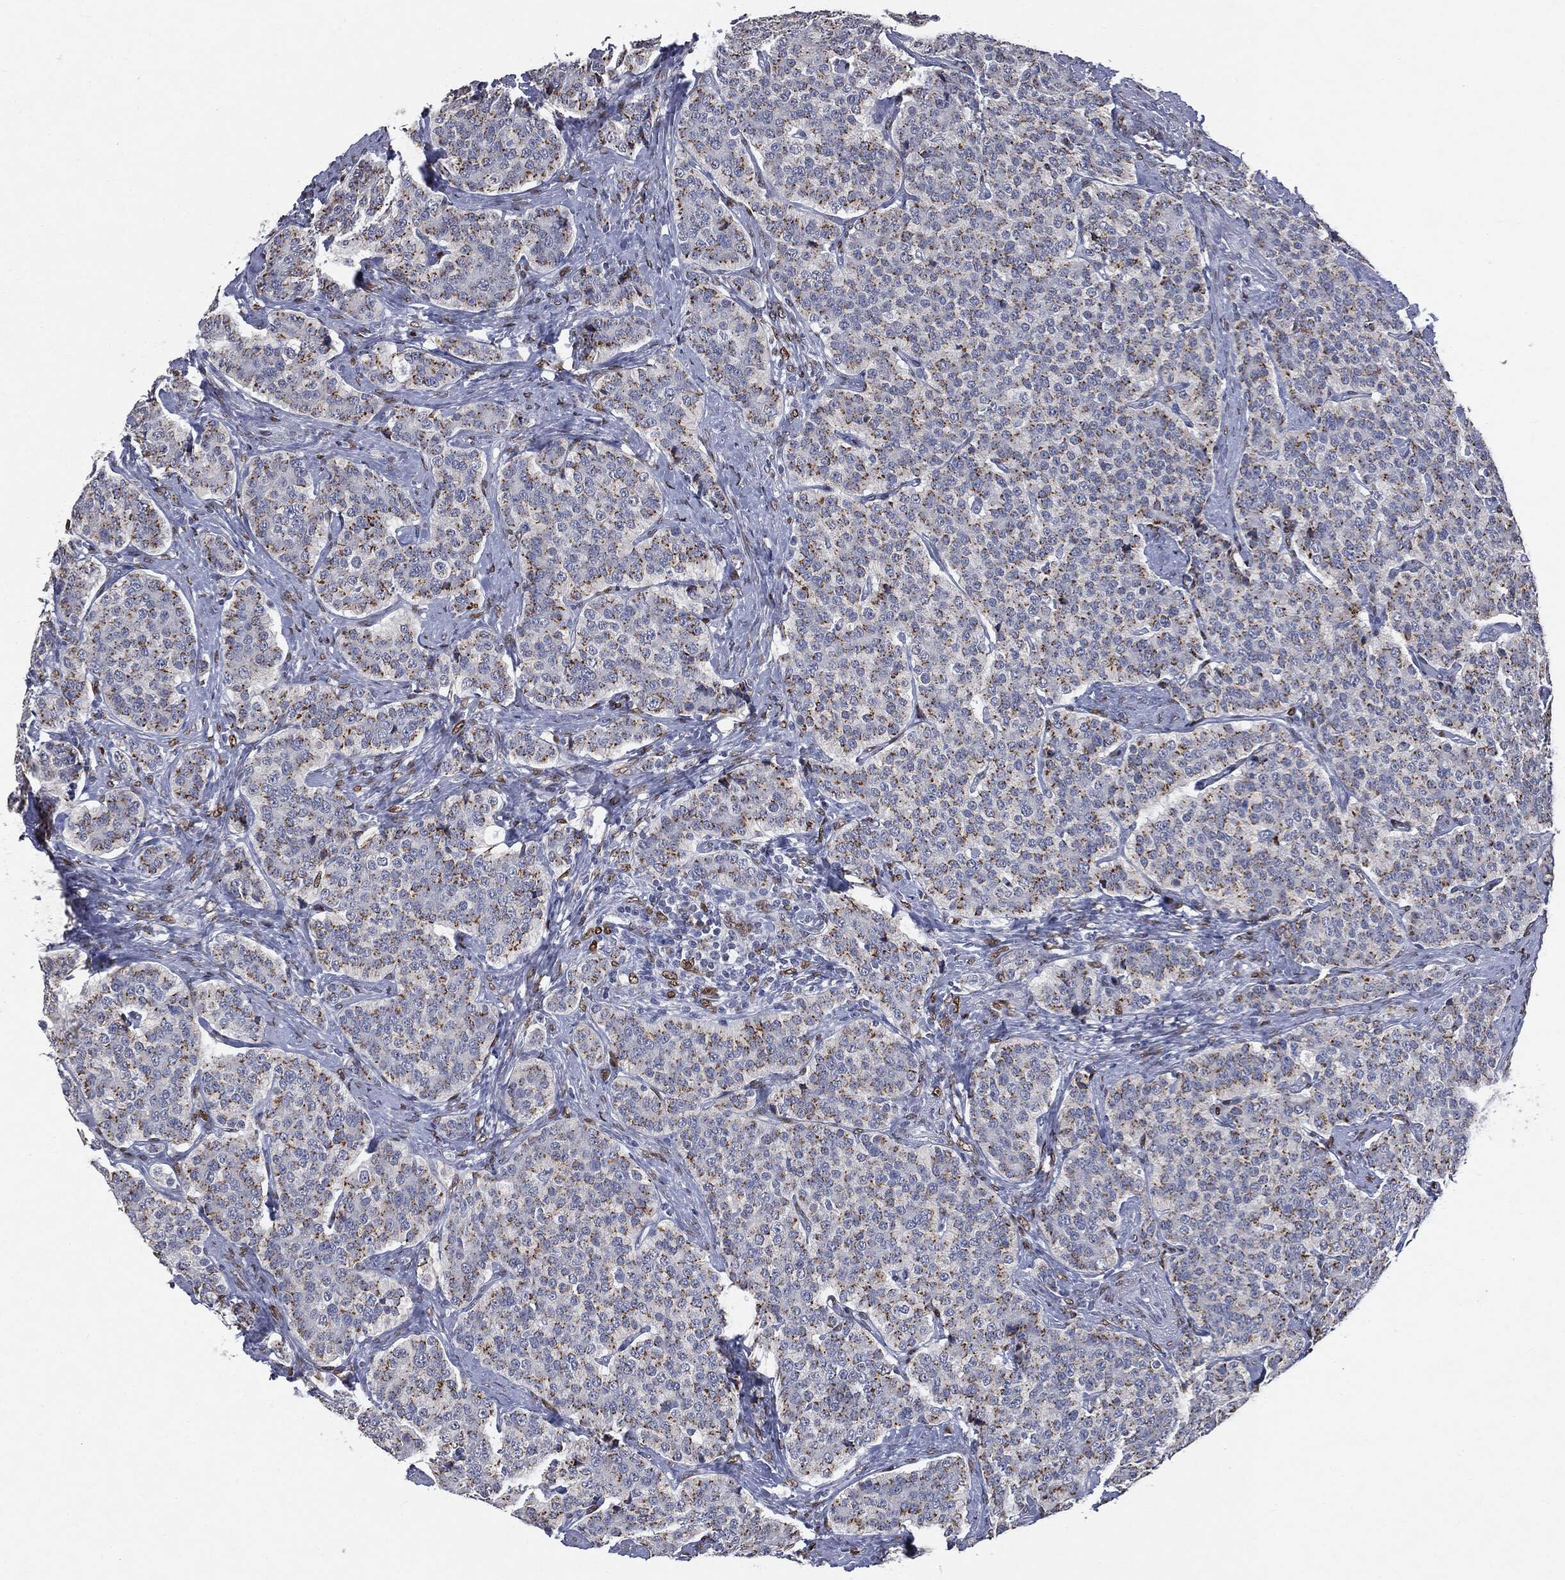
{"staining": {"intensity": "moderate", "quantity": ">75%", "location": "cytoplasmic/membranous"}, "tissue": "carcinoid", "cell_type": "Tumor cells", "image_type": "cancer", "snomed": [{"axis": "morphology", "description": "Carcinoid, malignant, NOS"}, {"axis": "topography", "description": "Small intestine"}], "caption": "An image of carcinoid stained for a protein reveals moderate cytoplasmic/membranous brown staining in tumor cells. (DAB (3,3'-diaminobenzidine) IHC with brightfield microscopy, high magnification).", "gene": "CASD1", "patient": {"sex": "female", "age": 58}}